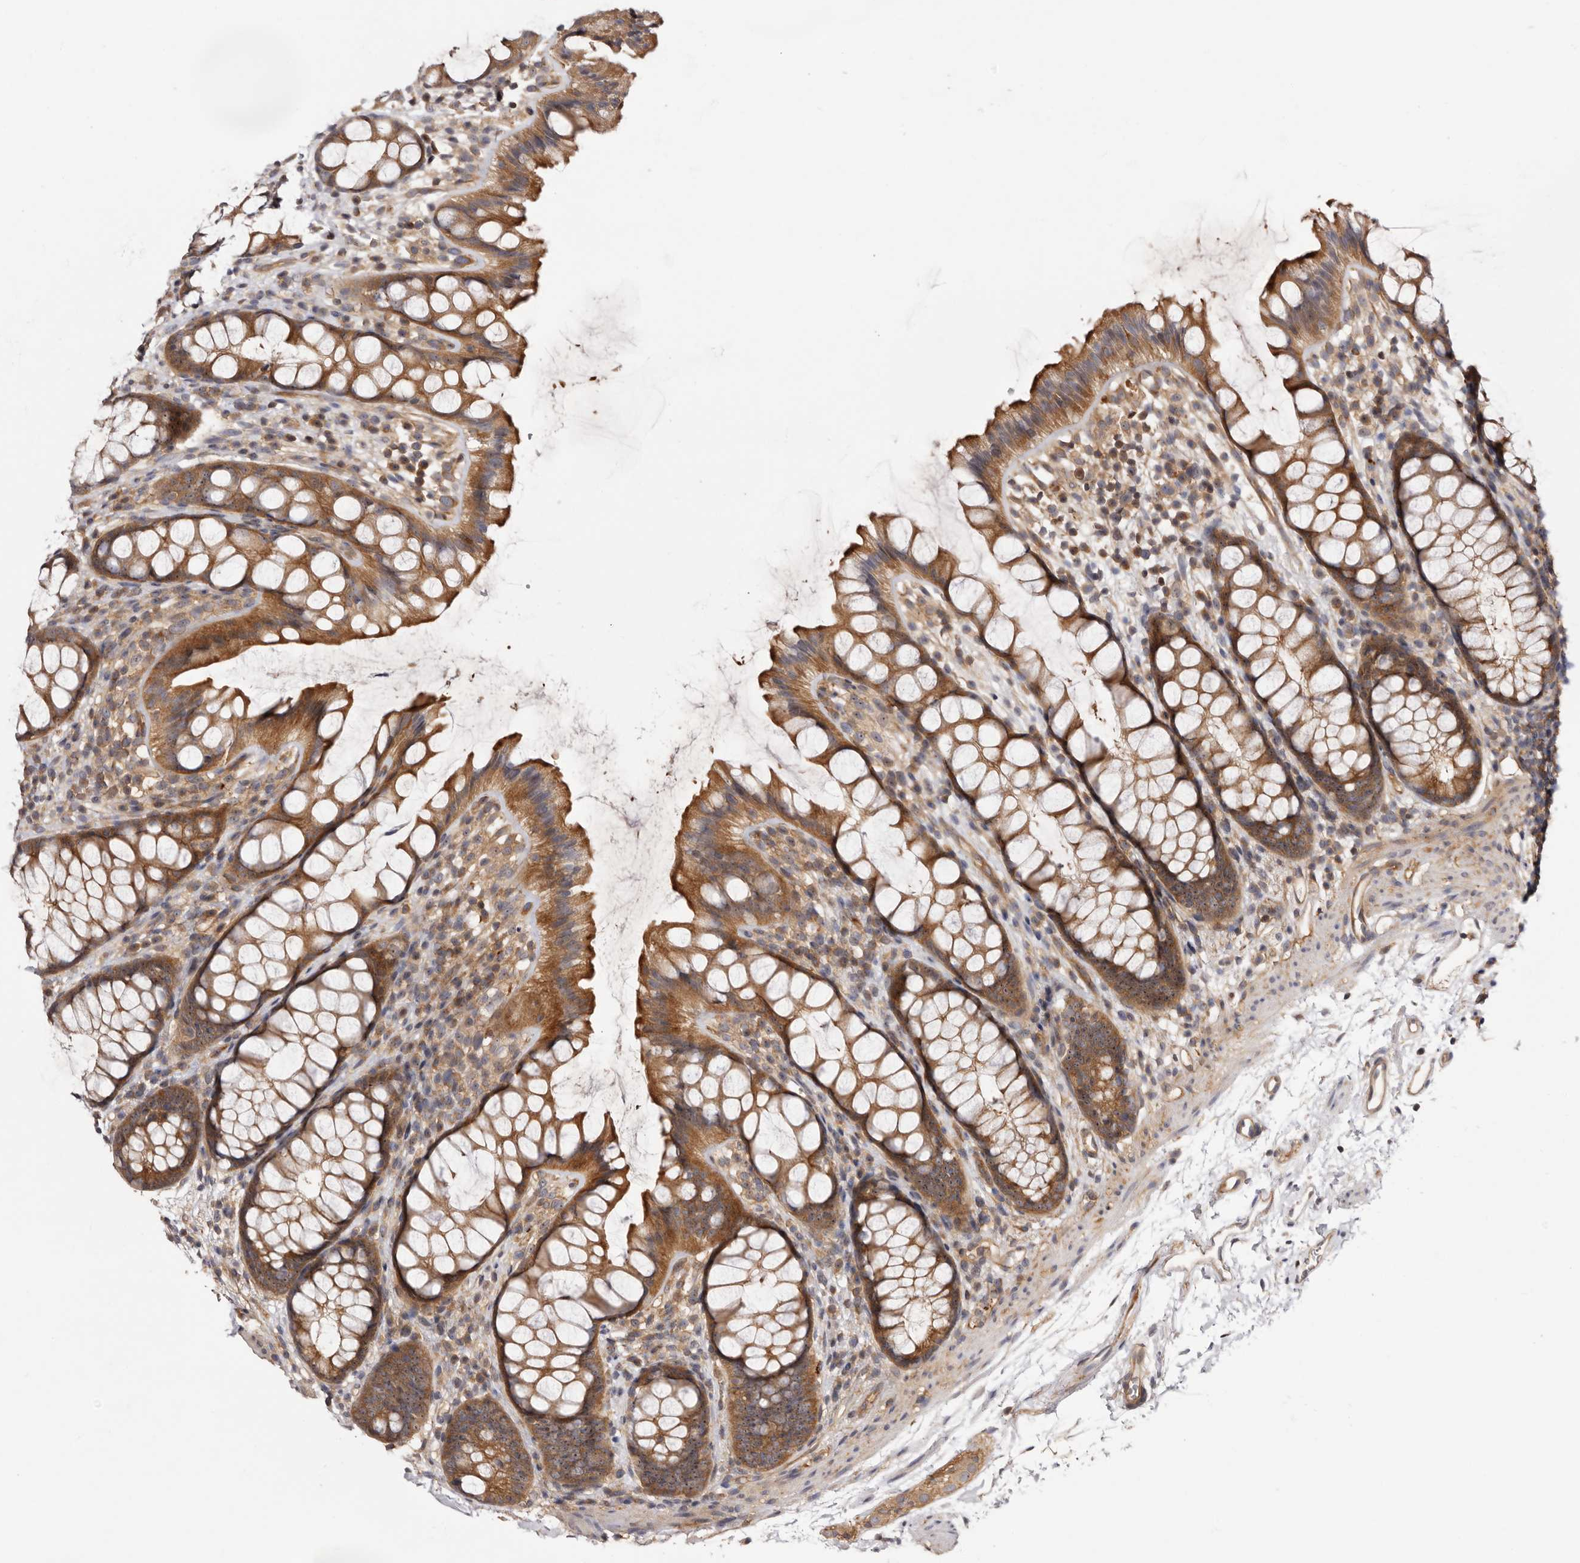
{"staining": {"intensity": "moderate", "quantity": ">75%", "location": "cytoplasmic/membranous,nuclear"}, "tissue": "rectum", "cell_type": "Glandular cells", "image_type": "normal", "snomed": [{"axis": "morphology", "description": "Normal tissue, NOS"}, {"axis": "topography", "description": "Rectum"}], "caption": "Unremarkable rectum was stained to show a protein in brown. There is medium levels of moderate cytoplasmic/membranous,nuclear staining in about >75% of glandular cells. The staining was performed using DAB to visualize the protein expression in brown, while the nuclei were stained in blue with hematoxylin (Magnification: 20x).", "gene": "PANK4", "patient": {"sex": "female", "age": 65}}